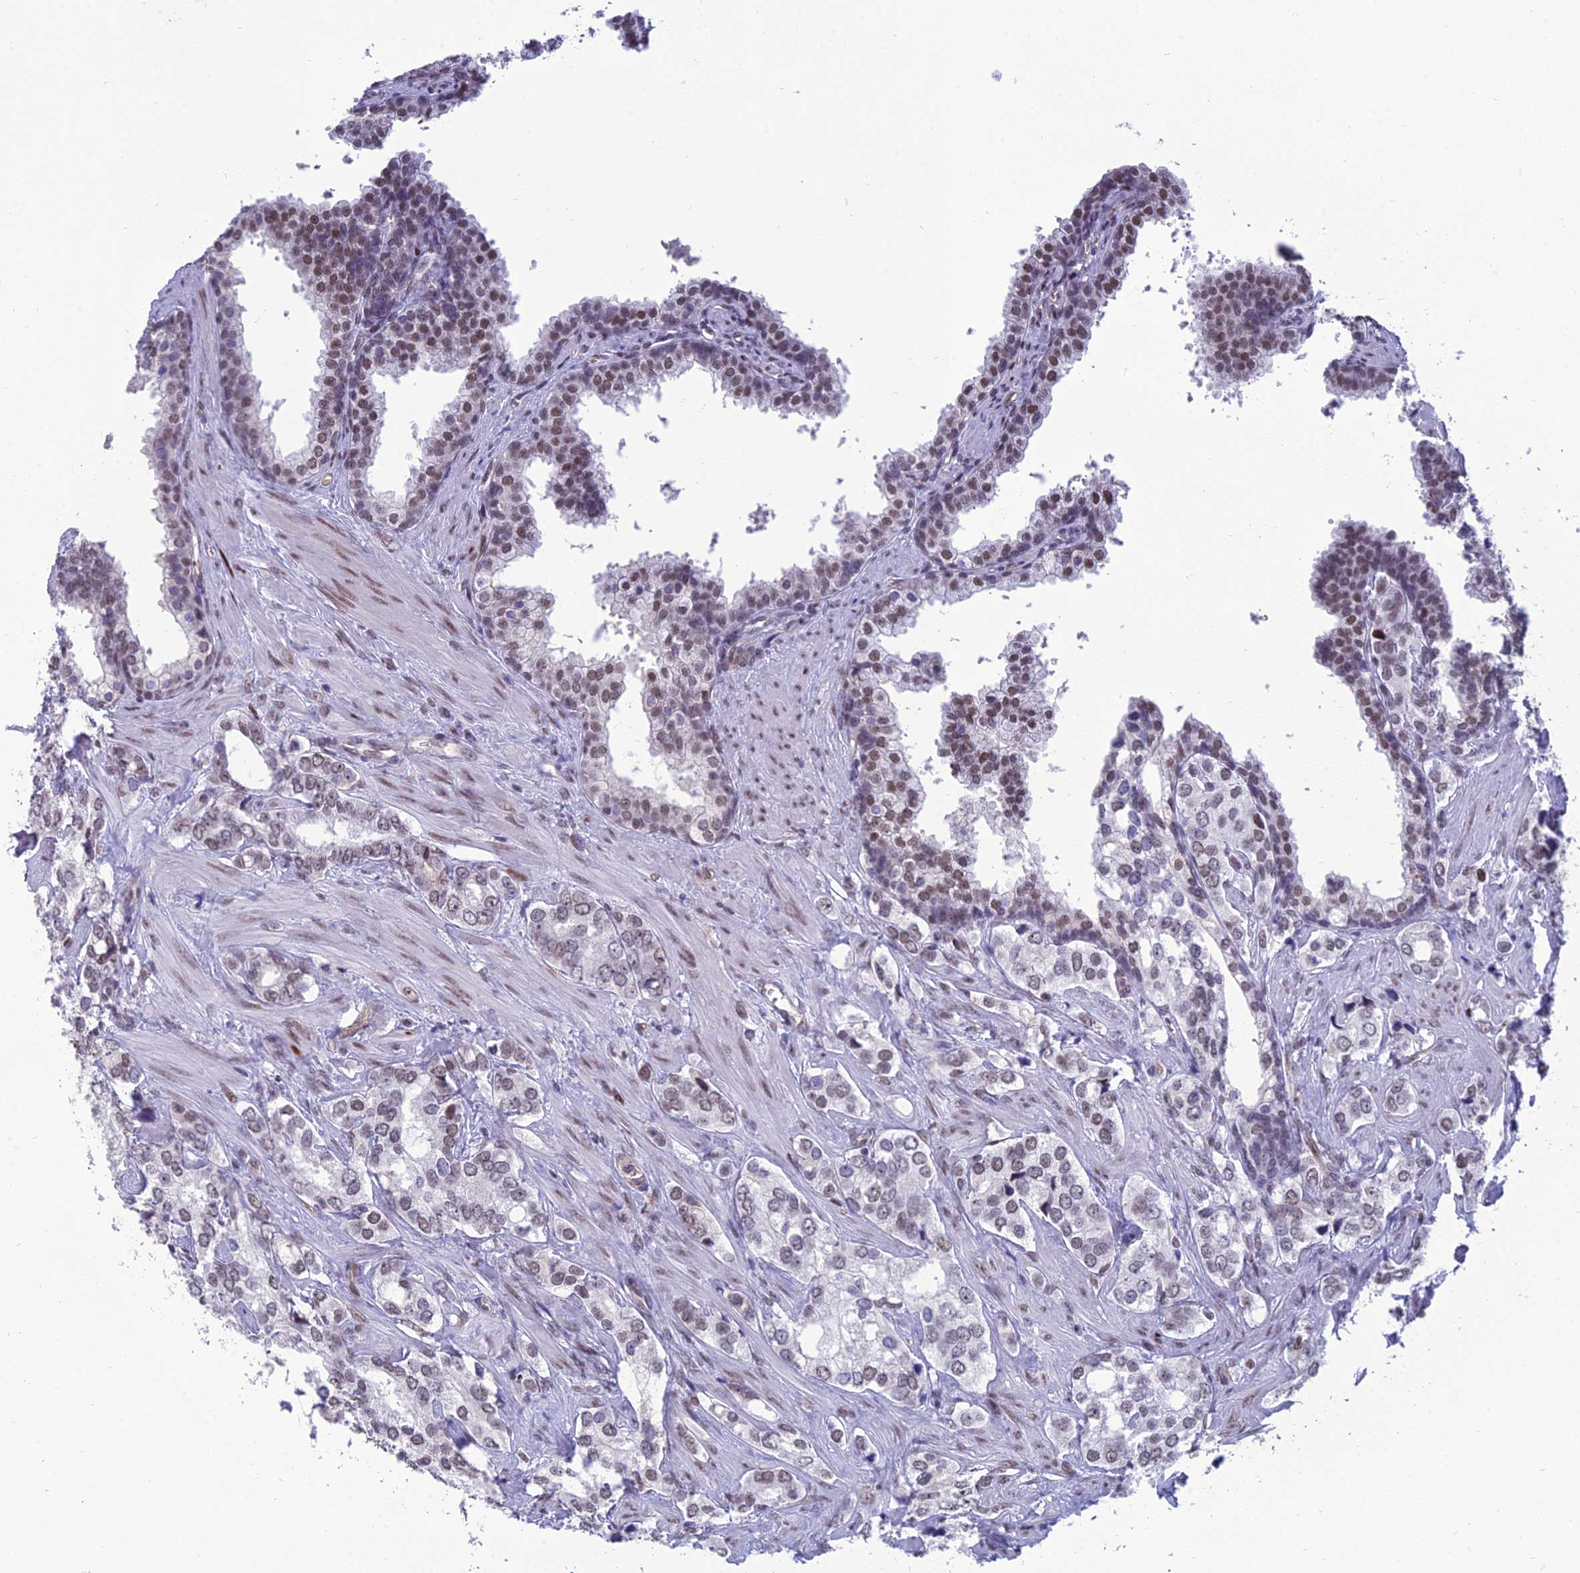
{"staining": {"intensity": "weak", "quantity": "25%-75%", "location": "nuclear"}, "tissue": "prostate cancer", "cell_type": "Tumor cells", "image_type": "cancer", "snomed": [{"axis": "morphology", "description": "Adenocarcinoma, High grade"}, {"axis": "topography", "description": "Prostate"}], "caption": "A brown stain labels weak nuclear staining of a protein in human prostate cancer (high-grade adenocarcinoma) tumor cells. (IHC, brightfield microscopy, high magnification).", "gene": "RANBP3", "patient": {"sex": "male", "age": 66}}